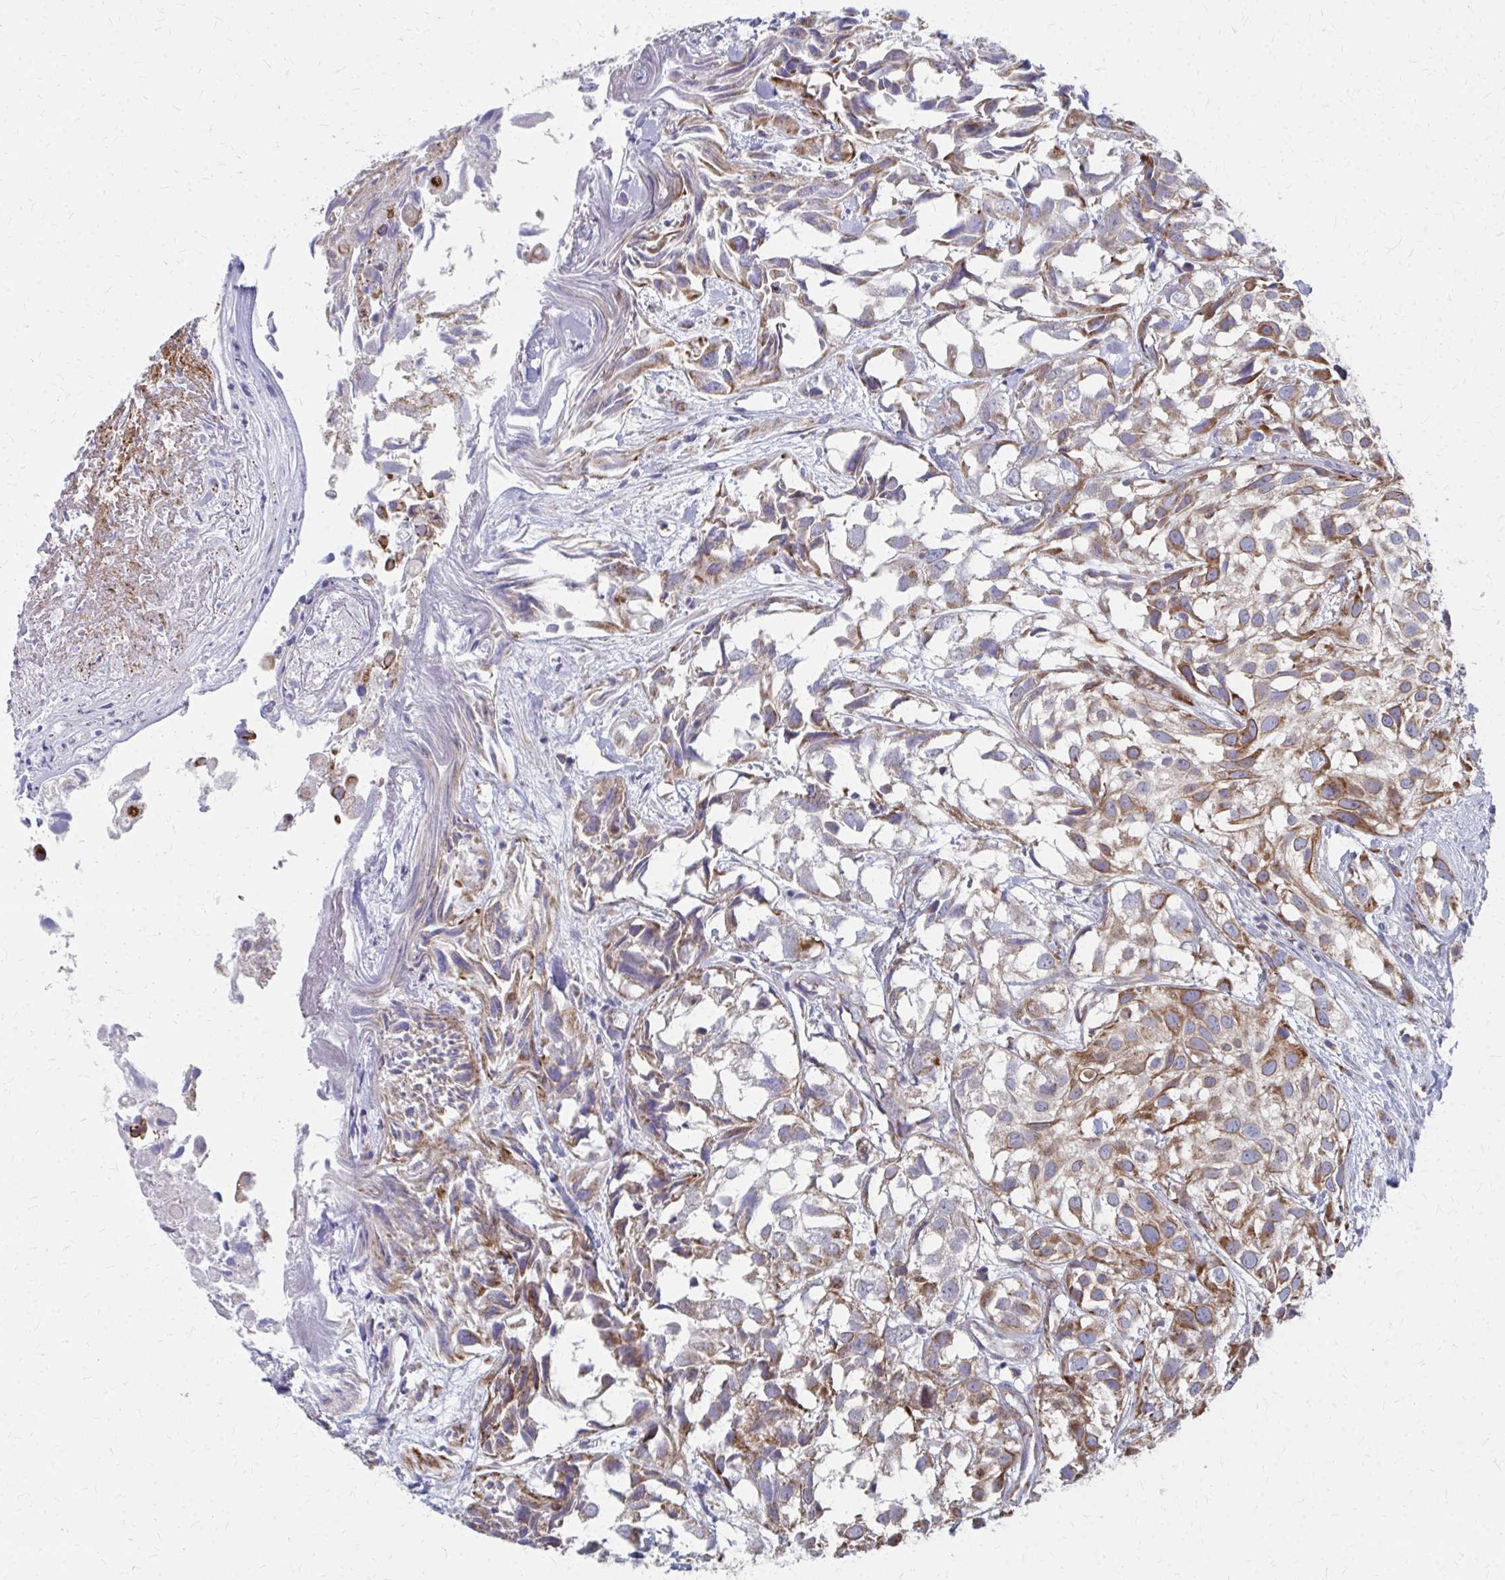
{"staining": {"intensity": "moderate", "quantity": ">75%", "location": "cytoplasmic/membranous"}, "tissue": "urothelial cancer", "cell_type": "Tumor cells", "image_type": "cancer", "snomed": [{"axis": "morphology", "description": "Urothelial carcinoma, High grade"}, {"axis": "topography", "description": "Urinary bladder"}], "caption": "High-grade urothelial carcinoma stained with IHC exhibits moderate cytoplasmic/membranous positivity in approximately >75% of tumor cells. (DAB = brown stain, brightfield microscopy at high magnification).", "gene": "FAHD1", "patient": {"sex": "male", "age": 56}}